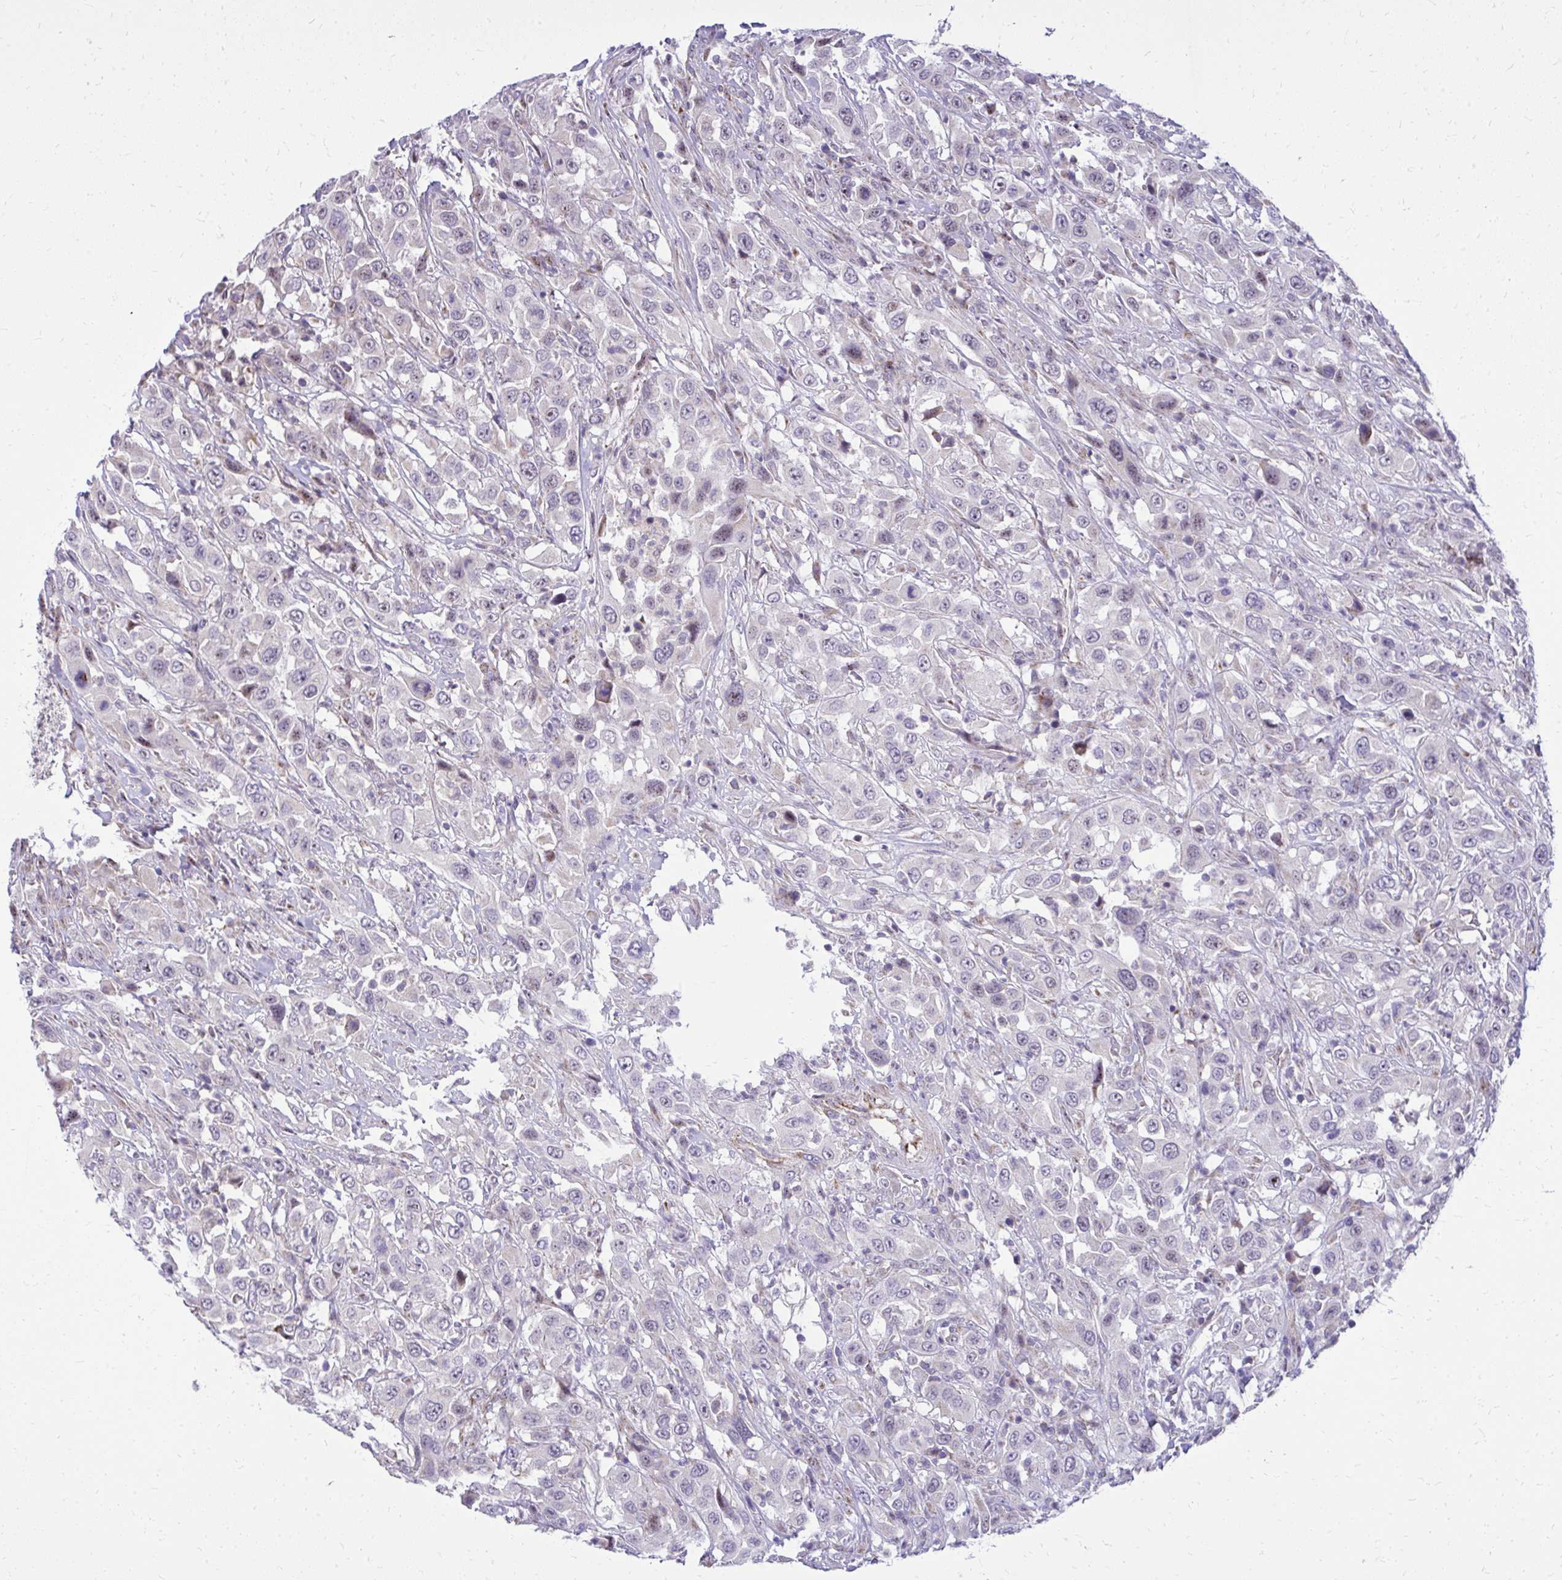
{"staining": {"intensity": "negative", "quantity": "none", "location": "none"}, "tissue": "urothelial cancer", "cell_type": "Tumor cells", "image_type": "cancer", "snomed": [{"axis": "morphology", "description": "Urothelial carcinoma, High grade"}, {"axis": "topography", "description": "Urinary bladder"}], "caption": "DAB immunohistochemical staining of high-grade urothelial carcinoma reveals no significant staining in tumor cells.", "gene": "GPRIN3", "patient": {"sex": "male", "age": 61}}